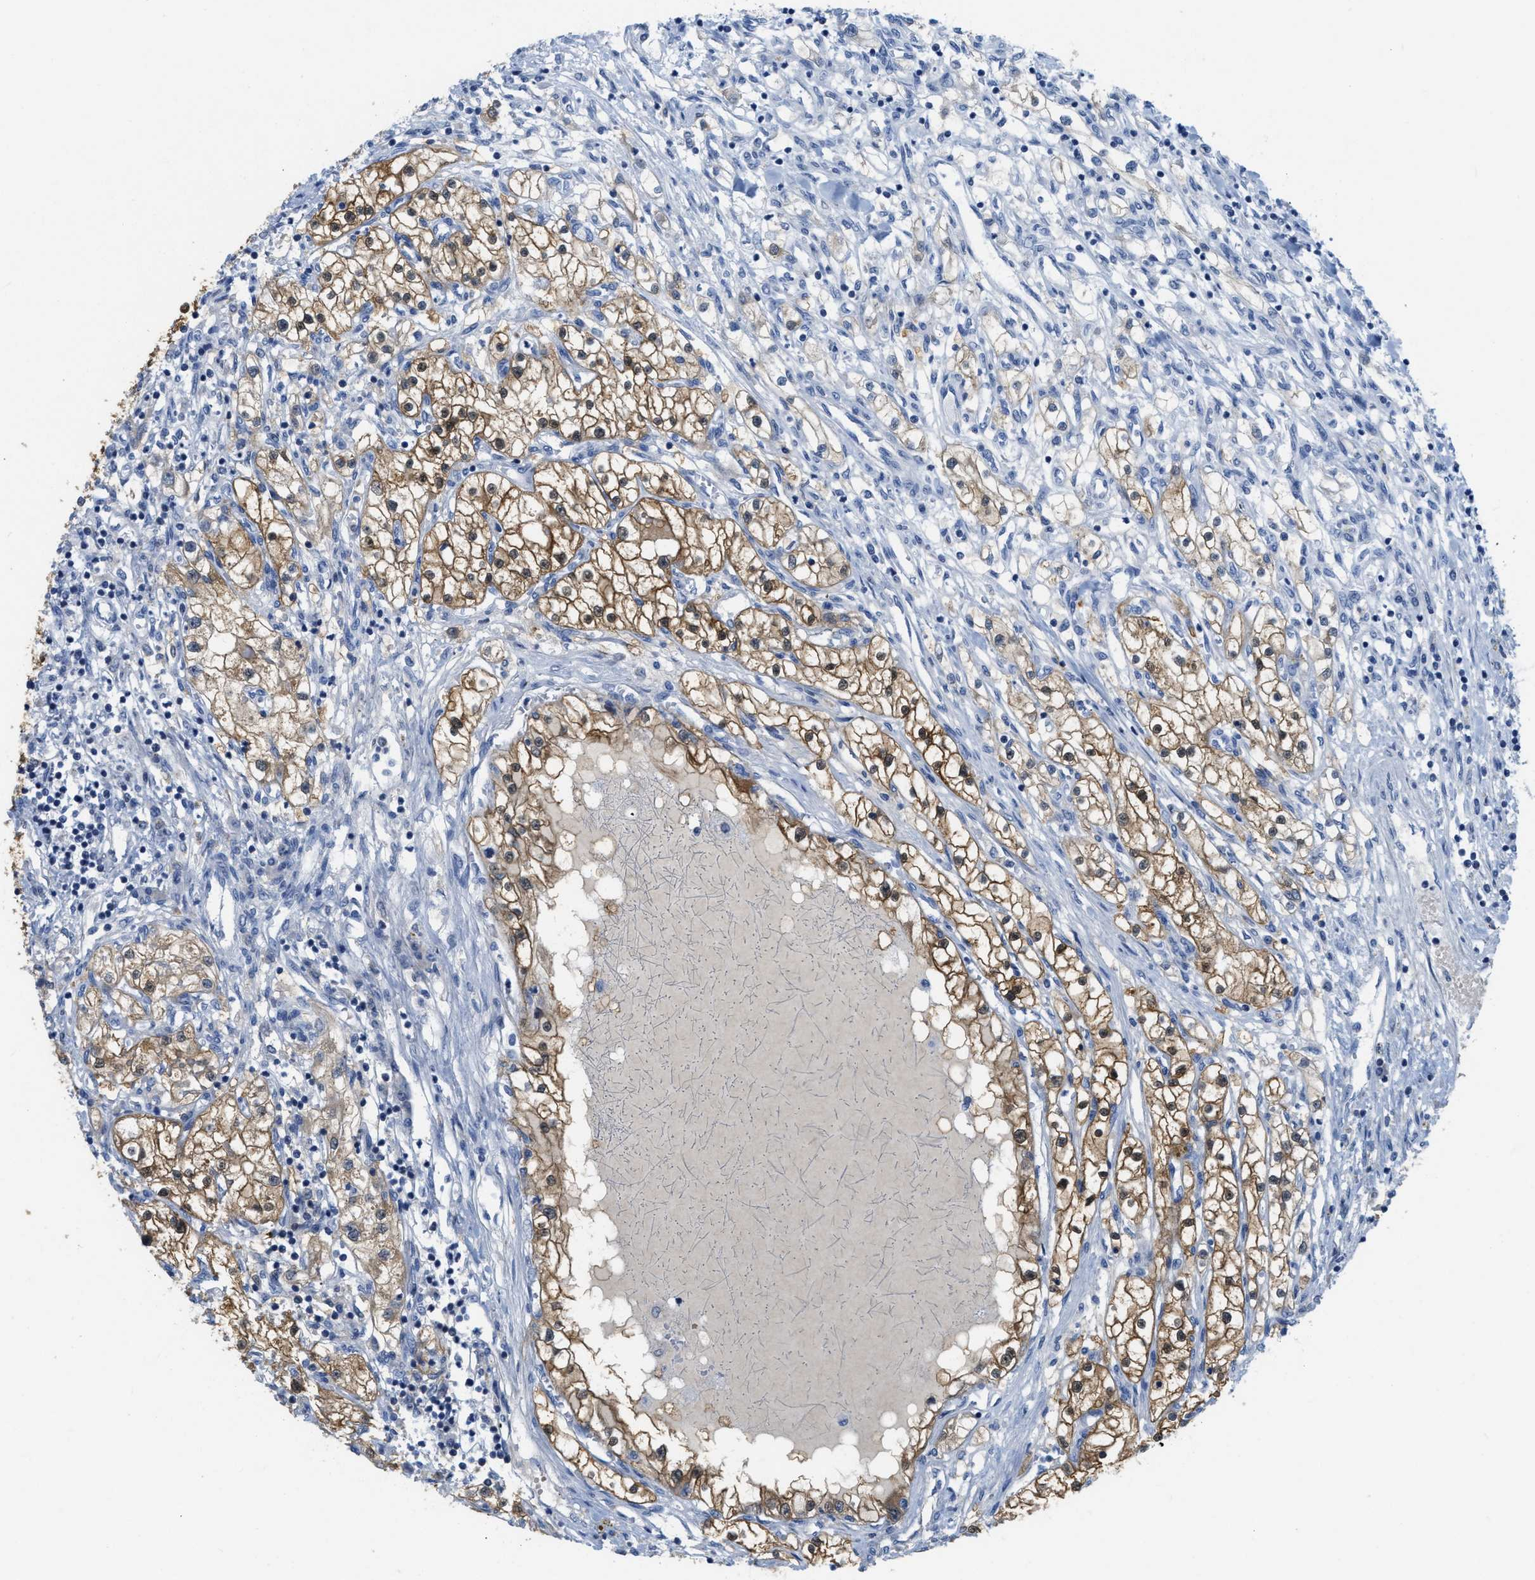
{"staining": {"intensity": "moderate", "quantity": ">75%", "location": "cytoplasmic/membranous"}, "tissue": "renal cancer", "cell_type": "Tumor cells", "image_type": "cancer", "snomed": [{"axis": "morphology", "description": "Adenocarcinoma, NOS"}, {"axis": "topography", "description": "Kidney"}], "caption": "The histopathology image displays immunohistochemical staining of renal adenocarcinoma. There is moderate cytoplasmic/membranous positivity is appreciated in about >75% of tumor cells.", "gene": "CRYM", "patient": {"sex": "male", "age": 68}}